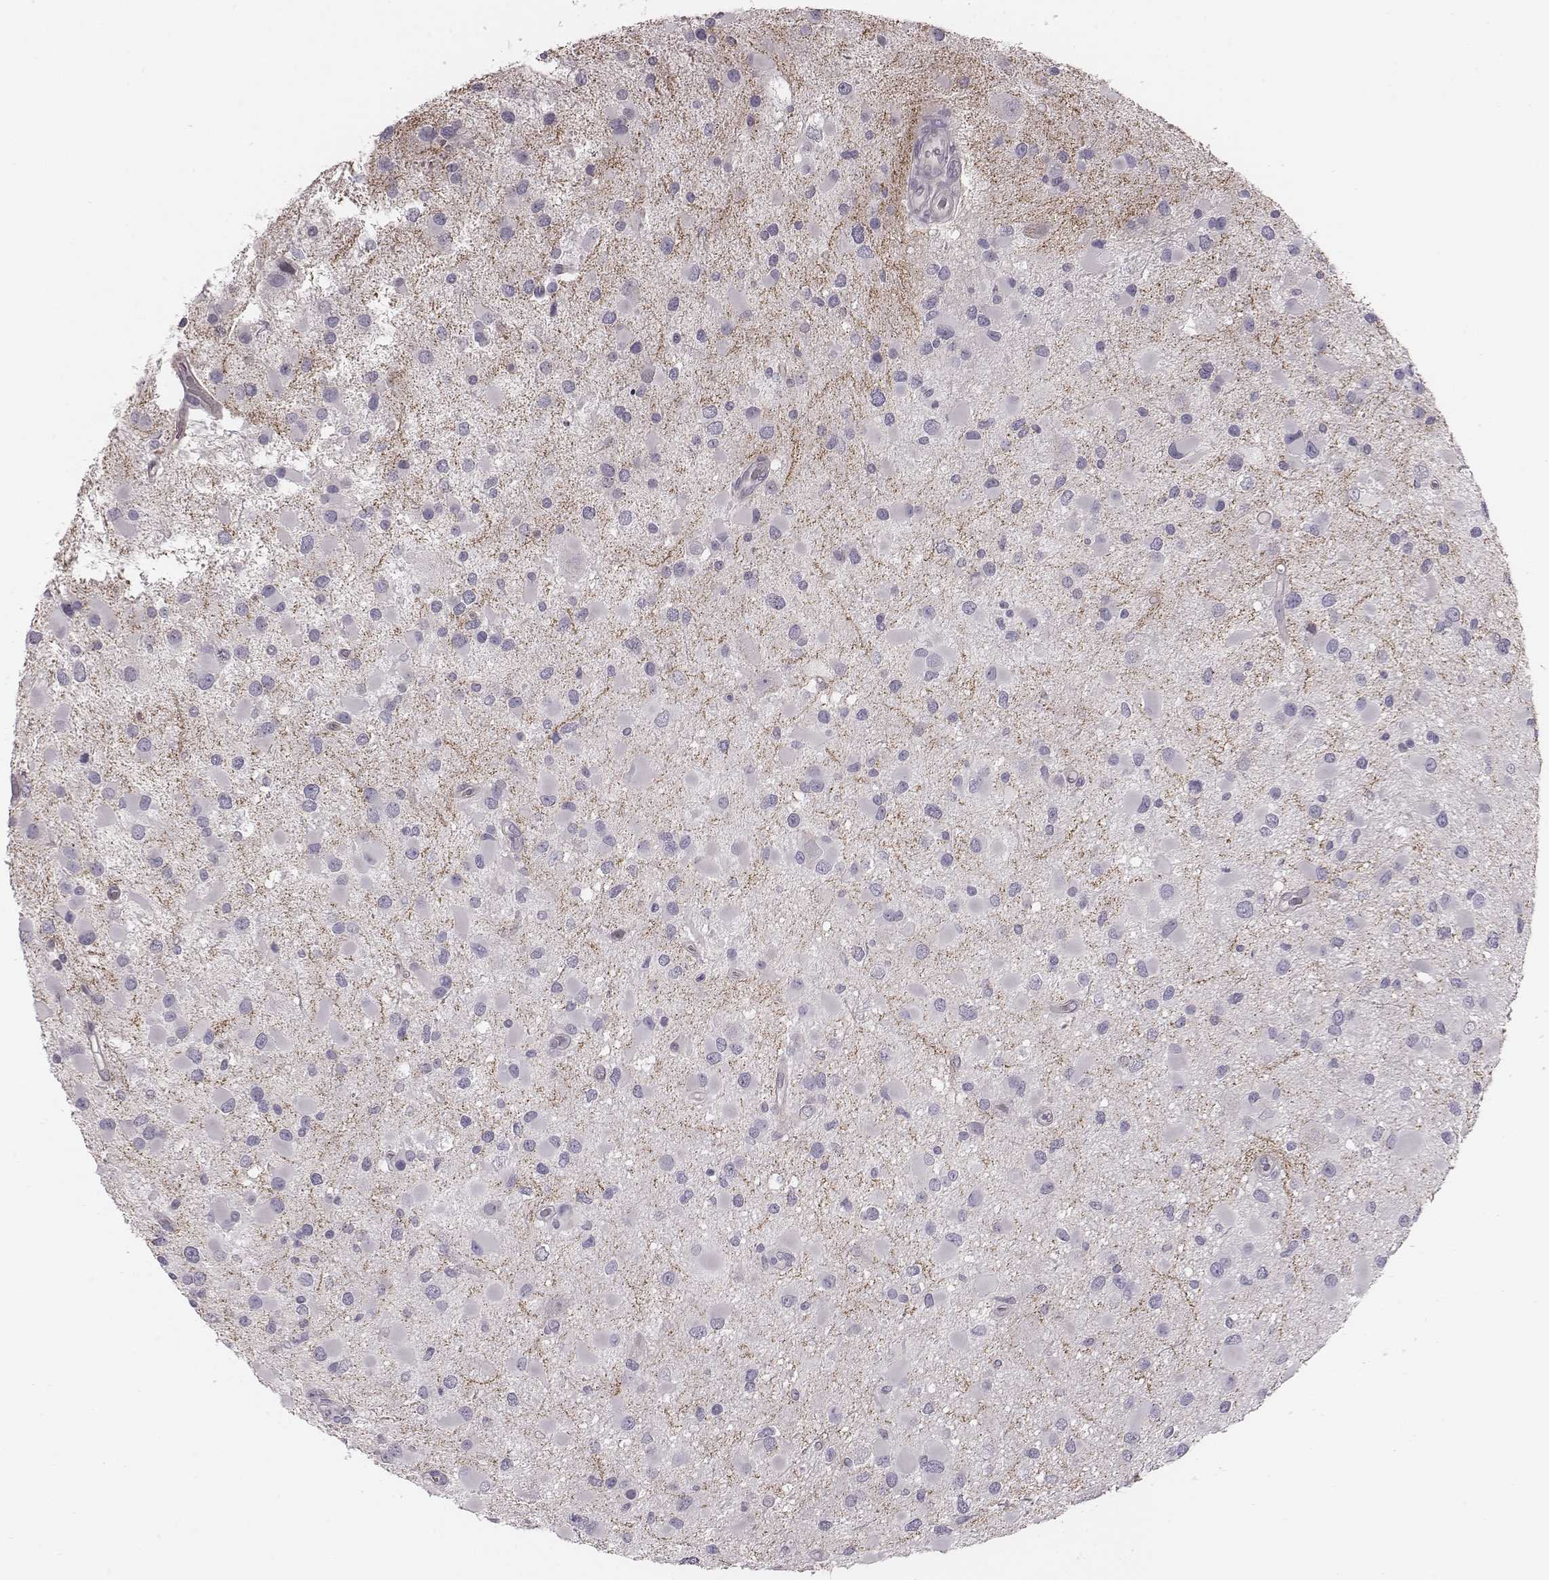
{"staining": {"intensity": "negative", "quantity": "none", "location": "none"}, "tissue": "glioma", "cell_type": "Tumor cells", "image_type": "cancer", "snomed": [{"axis": "morphology", "description": "Glioma, malignant, Low grade"}, {"axis": "topography", "description": "Brain"}], "caption": "This micrograph is of glioma stained with immunohistochemistry to label a protein in brown with the nuclei are counter-stained blue. There is no staining in tumor cells. (DAB (3,3'-diaminobenzidine) IHC with hematoxylin counter stain).", "gene": "CACNG4", "patient": {"sex": "female", "age": 32}}